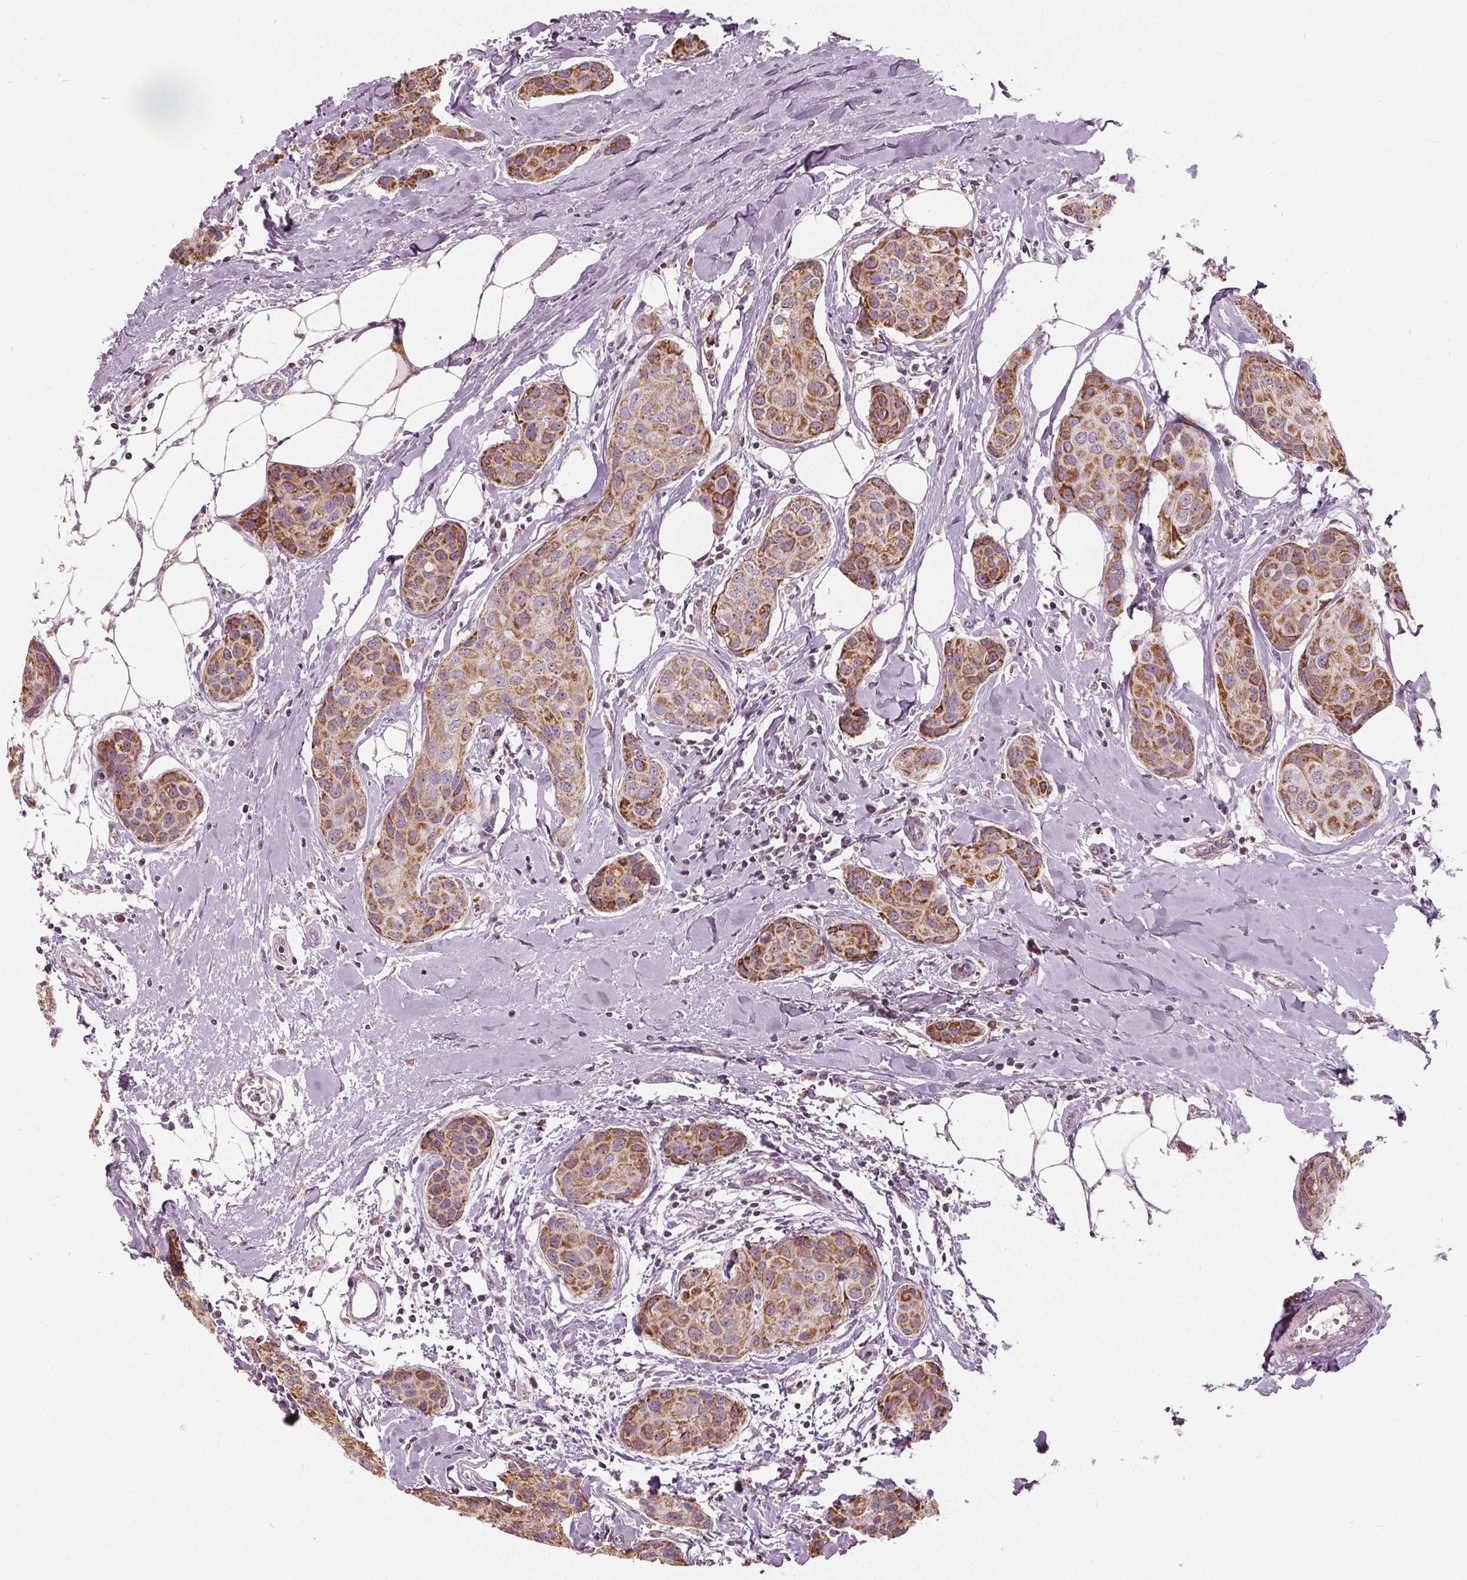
{"staining": {"intensity": "moderate", "quantity": ">75%", "location": "cytoplasmic/membranous"}, "tissue": "breast cancer", "cell_type": "Tumor cells", "image_type": "cancer", "snomed": [{"axis": "morphology", "description": "Duct carcinoma"}, {"axis": "topography", "description": "Breast"}], "caption": "Immunohistochemistry (IHC) (DAB (3,3'-diaminobenzidine)) staining of breast cancer shows moderate cytoplasmic/membranous protein staining in about >75% of tumor cells.", "gene": "ECI2", "patient": {"sex": "female", "age": 80}}